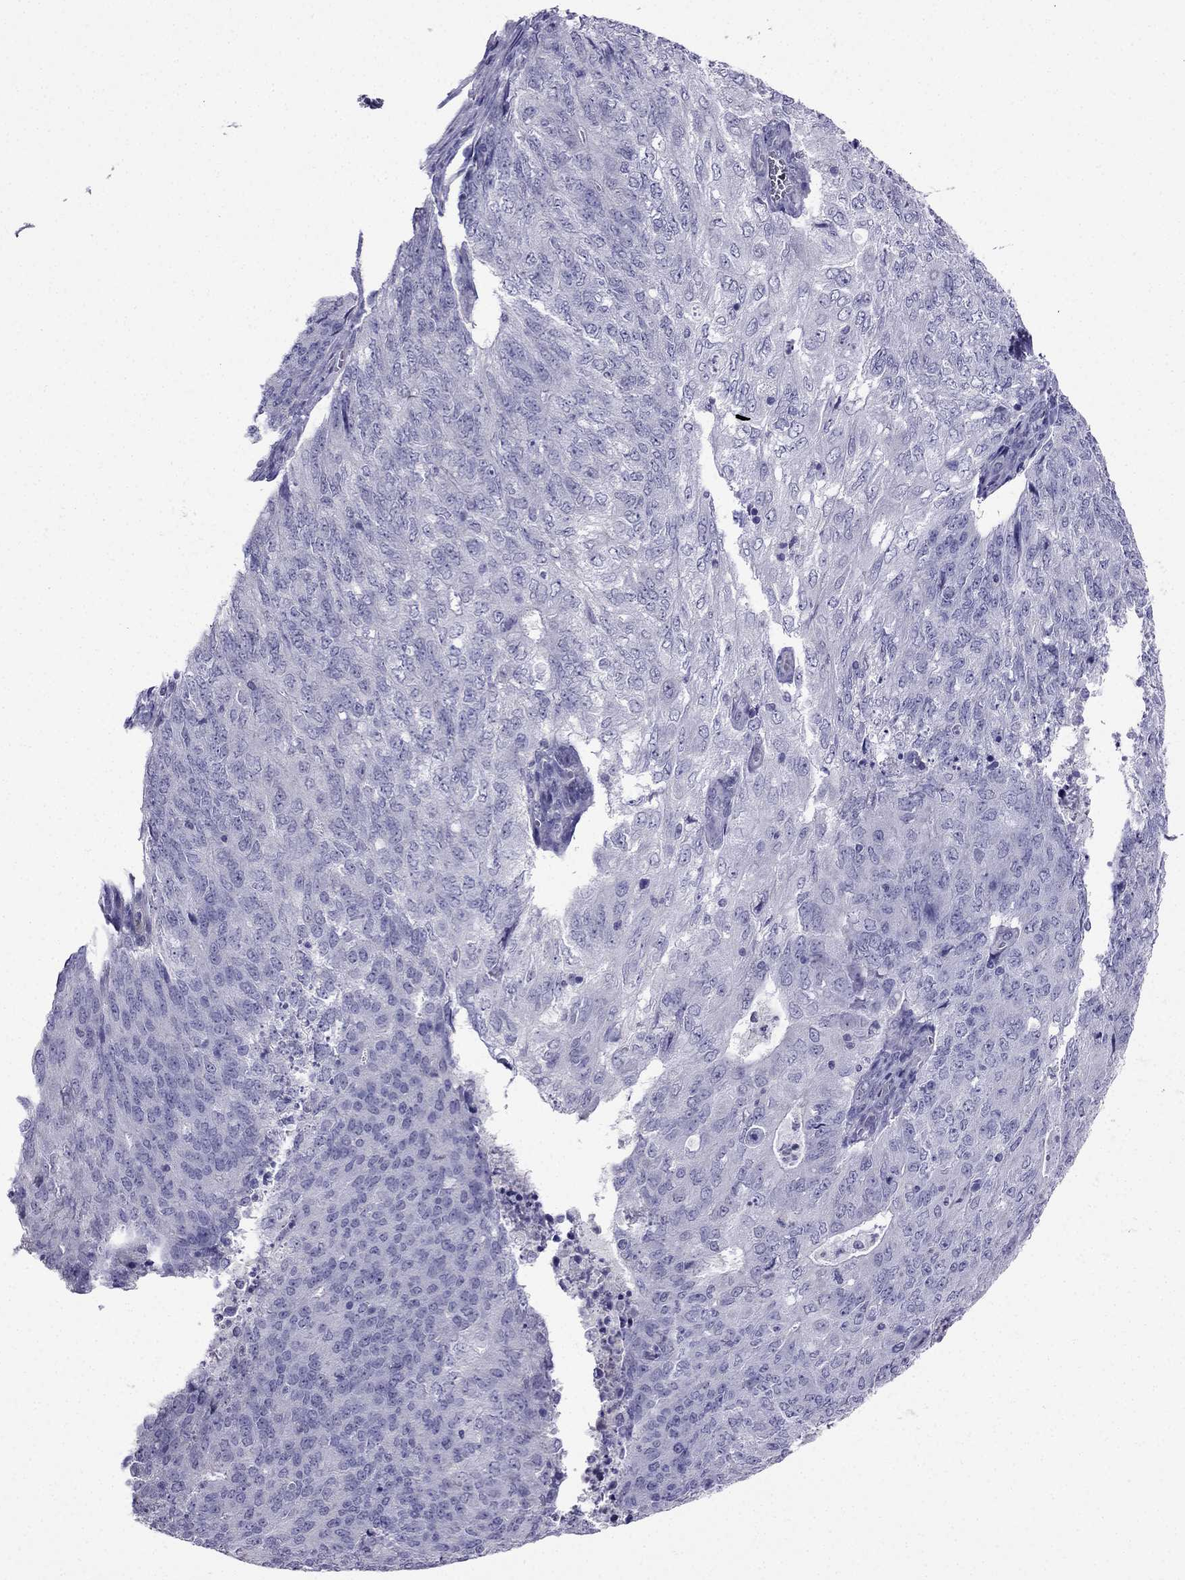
{"staining": {"intensity": "negative", "quantity": "none", "location": "none"}, "tissue": "endometrial cancer", "cell_type": "Tumor cells", "image_type": "cancer", "snomed": [{"axis": "morphology", "description": "Adenocarcinoma, NOS"}, {"axis": "topography", "description": "Endometrium"}], "caption": "Micrograph shows no protein expression in tumor cells of endometrial cancer tissue.", "gene": "KCNJ10", "patient": {"sex": "female", "age": 82}}